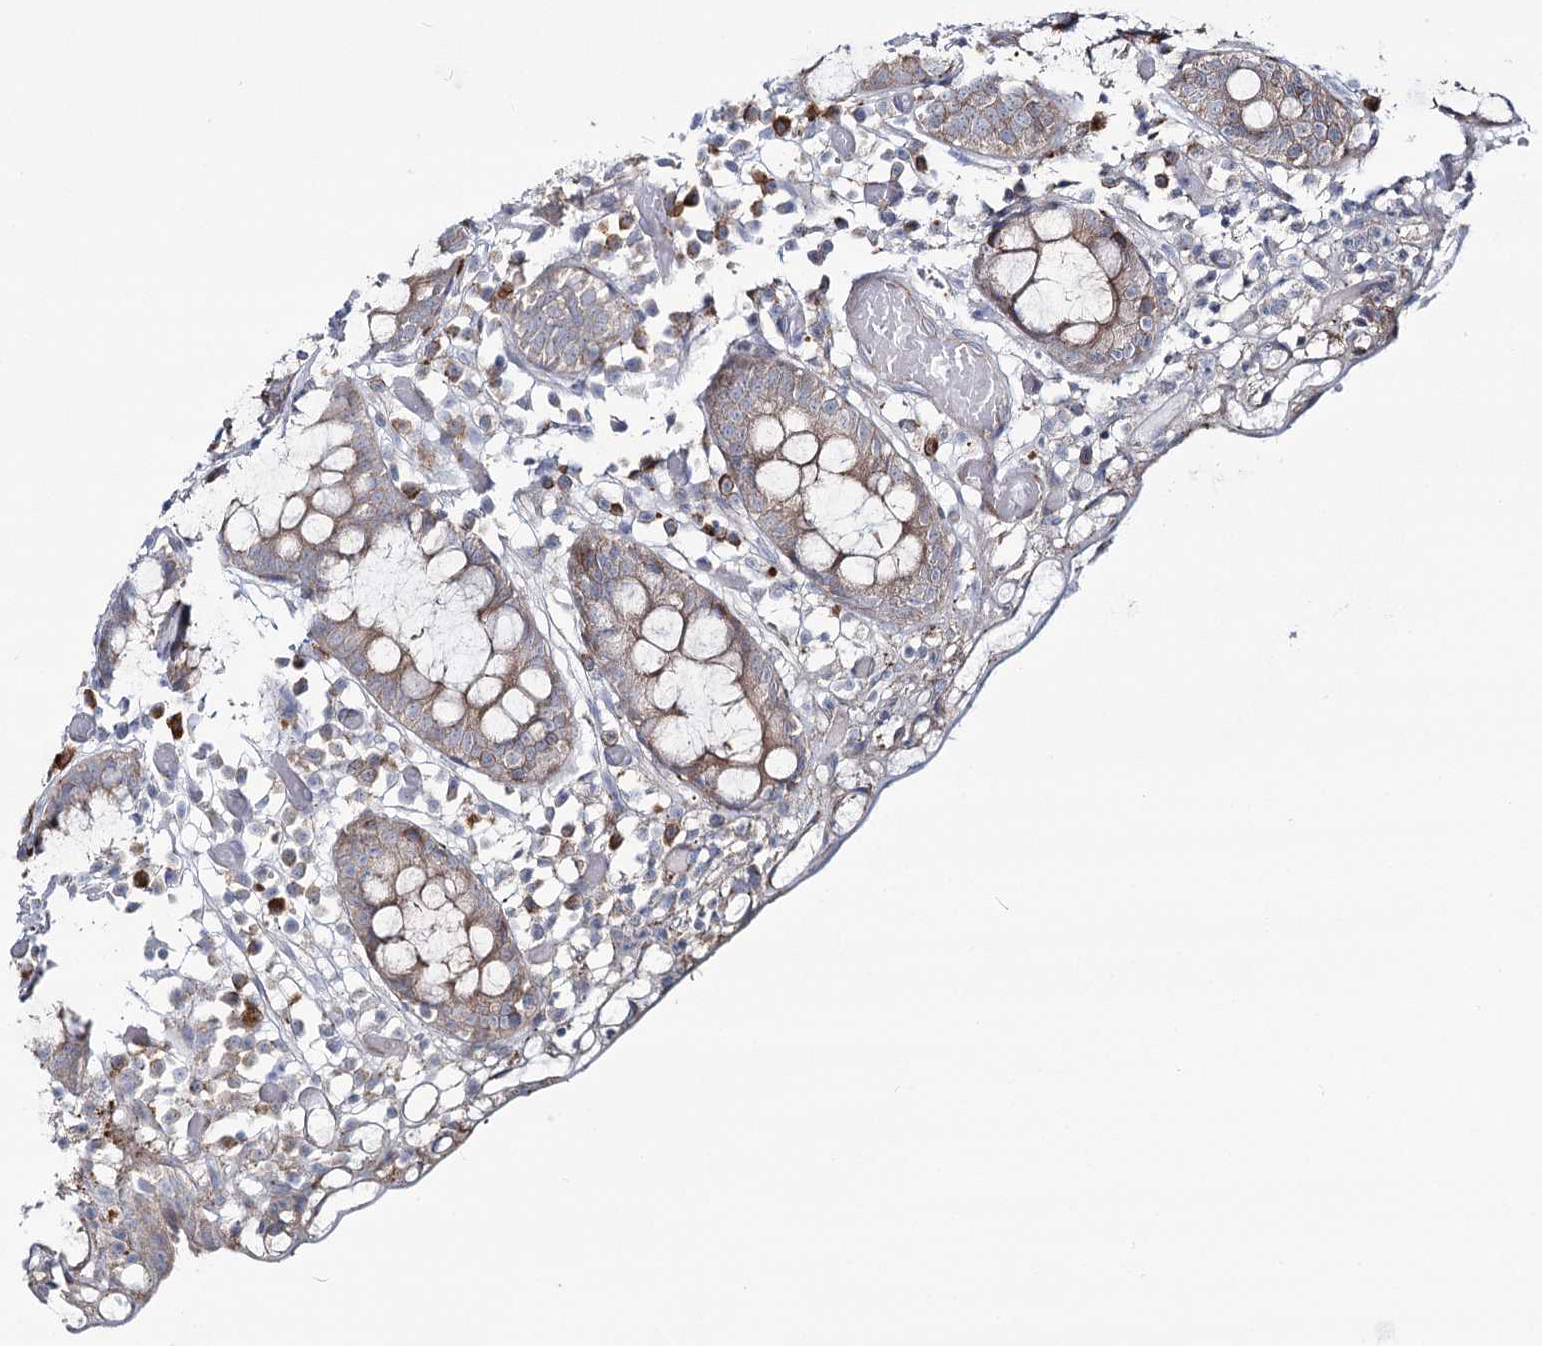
{"staining": {"intensity": "weak", "quantity": "25%-75%", "location": "cytoplasmic/membranous"}, "tissue": "colon", "cell_type": "Endothelial cells", "image_type": "normal", "snomed": [{"axis": "morphology", "description": "Normal tissue, NOS"}, {"axis": "topography", "description": "Colon"}], "caption": "A low amount of weak cytoplasmic/membranous staining is present in approximately 25%-75% of endothelial cells in benign colon.", "gene": "POGLUT1", "patient": {"sex": "male", "age": 14}}